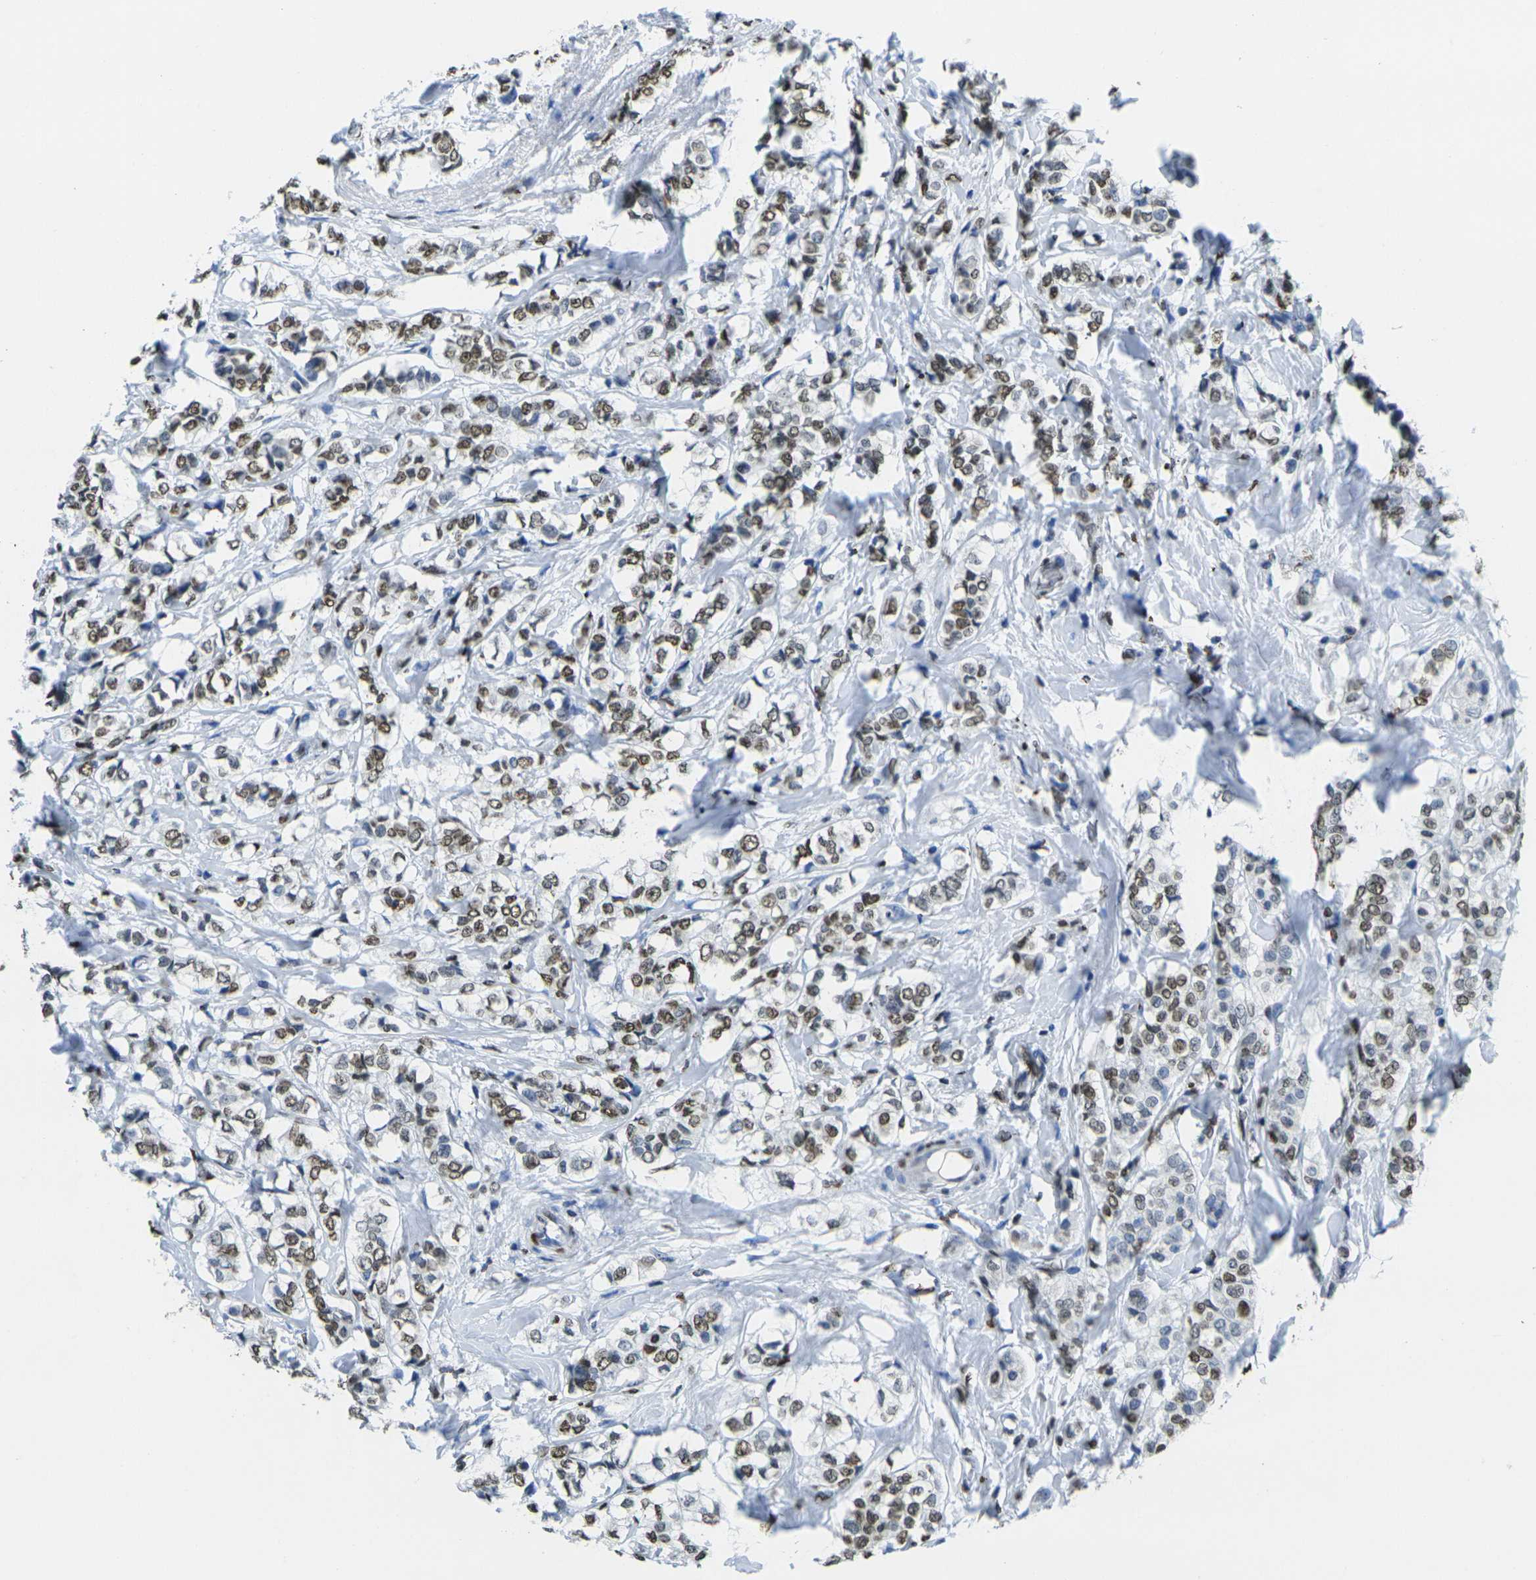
{"staining": {"intensity": "moderate", "quantity": "25%-75%", "location": "nuclear"}, "tissue": "breast cancer", "cell_type": "Tumor cells", "image_type": "cancer", "snomed": [{"axis": "morphology", "description": "Lobular carcinoma"}, {"axis": "topography", "description": "Breast"}], "caption": "Immunohistochemical staining of breast cancer (lobular carcinoma) reveals moderate nuclear protein positivity in approximately 25%-75% of tumor cells. Immunohistochemistry (ihc) stains the protein of interest in brown and the nuclei are stained blue.", "gene": "DRAXIN", "patient": {"sex": "female", "age": 60}}